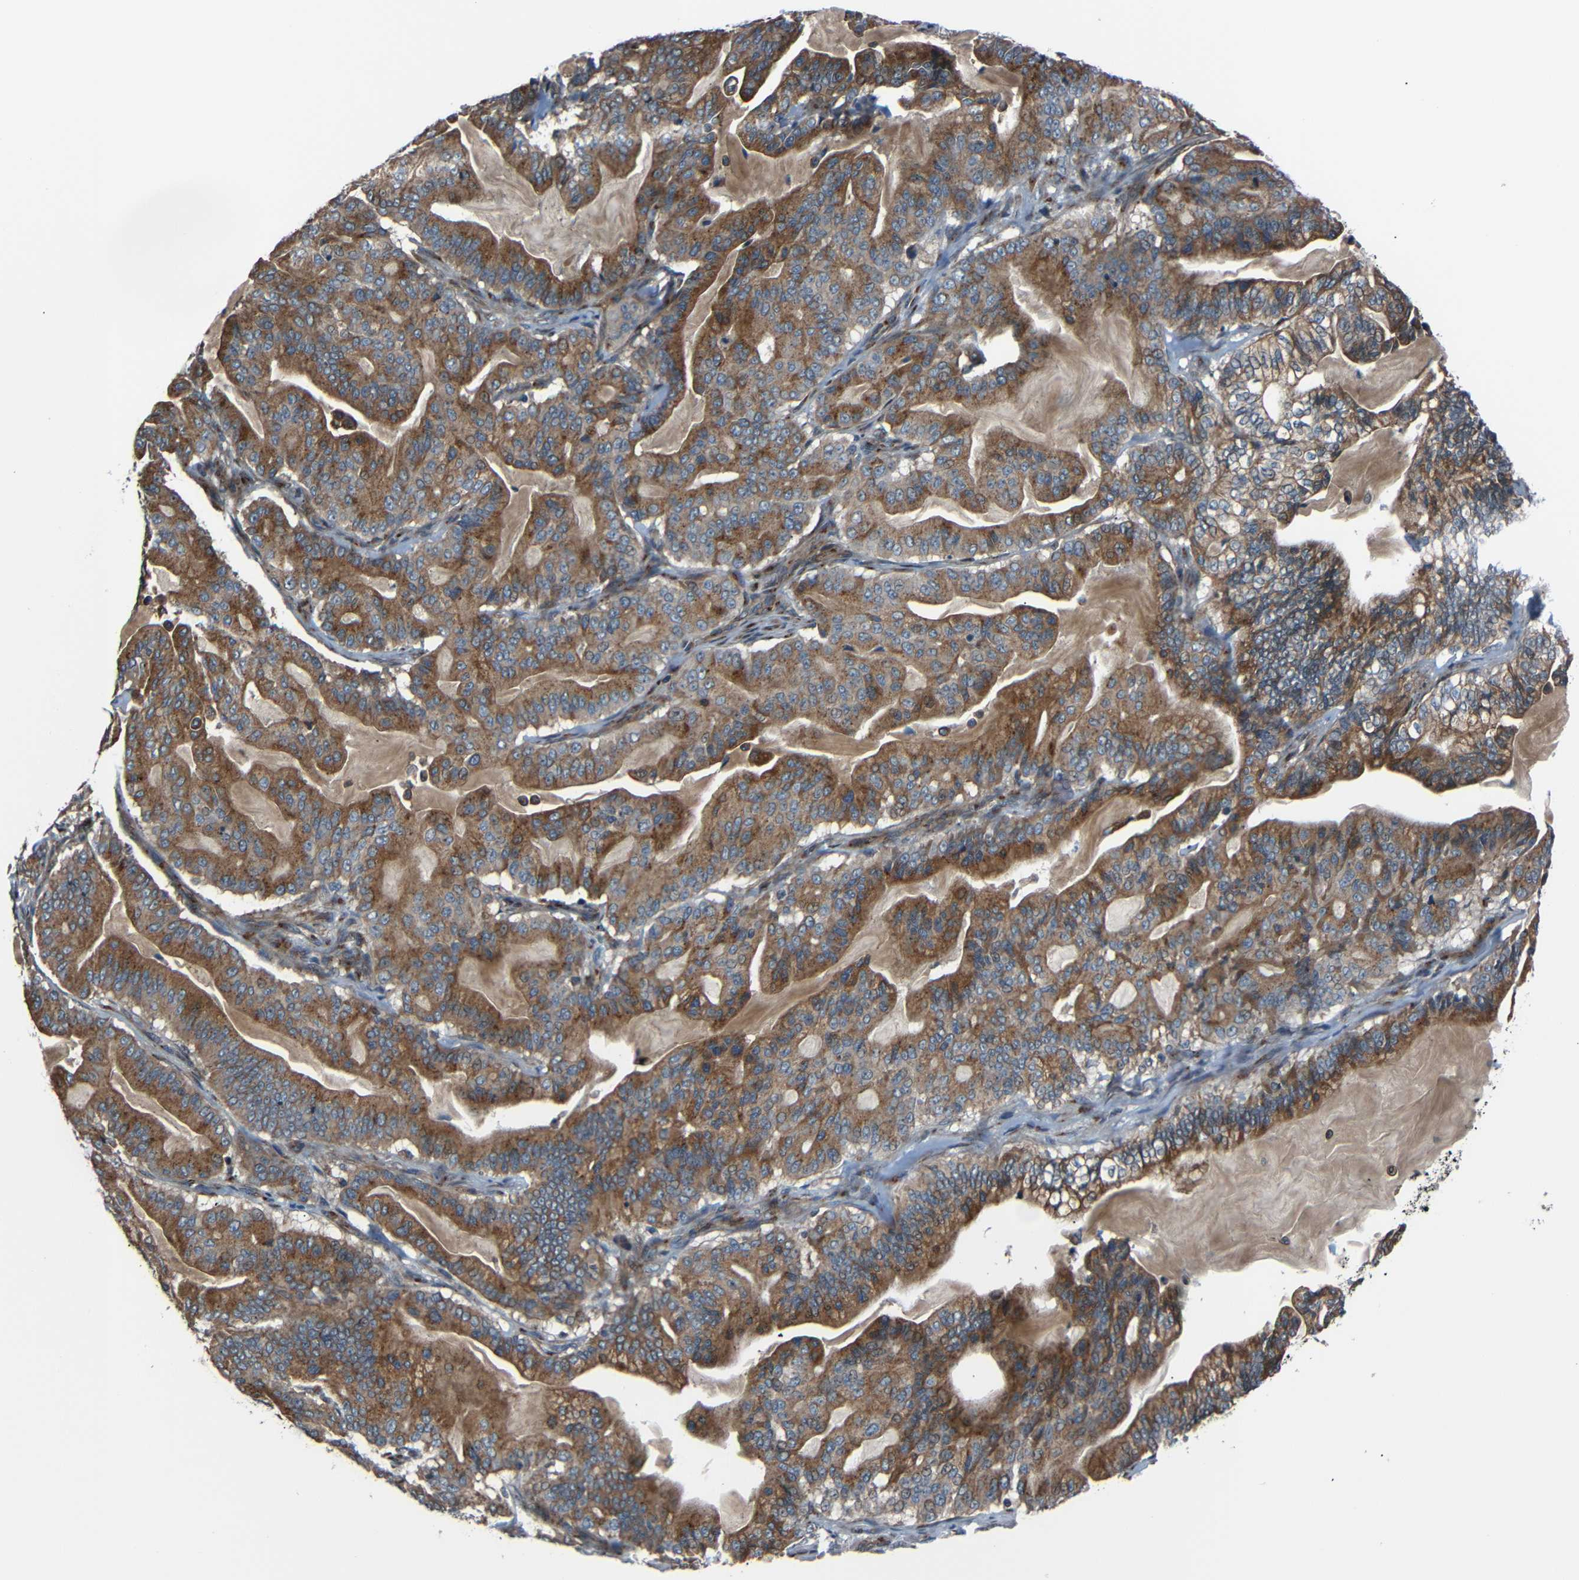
{"staining": {"intensity": "strong", "quantity": ">75%", "location": "cytoplasmic/membranous"}, "tissue": "pancreatic cancer", "cell_type": "Tumor cells", "image_type": "cancer", "snomed": [{"axis": "morphology", "description": "Adenocarcinoma, NOS"}, {"axis": "topography", "description": "Pancreas"}], "caption": "The image demonstrates a brown stain indicating the presence of a protein in the cytoplasmic/membranous of tumor cells in pancreatic cancer (adenocarcinoma).", "gene": "AKAP9", "patient": {"sex": "male", "age": 63}}